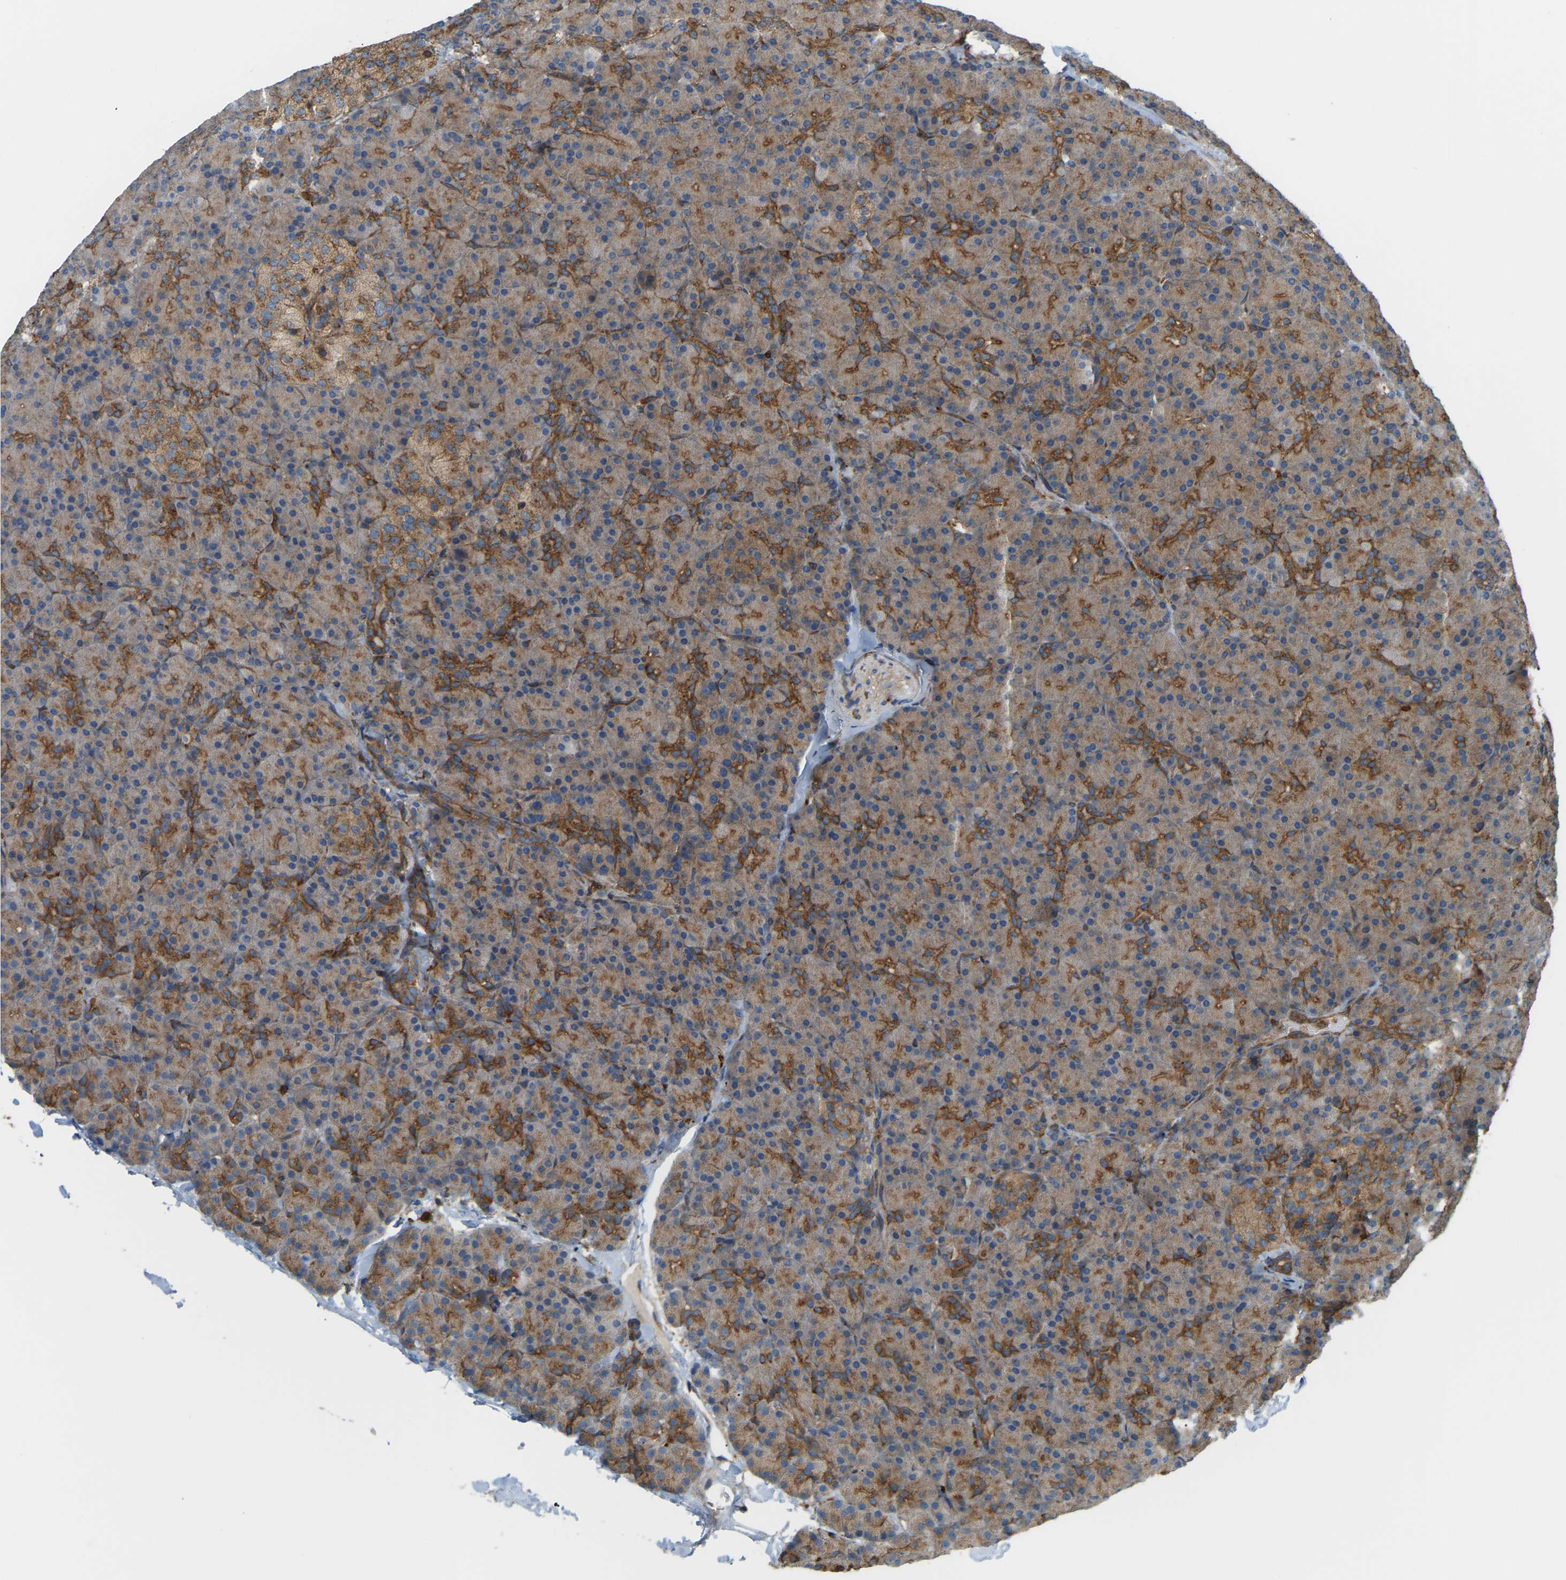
{"staining": {"intensity": "moderate", "quantity": "25%-75%", "location": "cytoplasmic/membranous"}, "tissue": "pancreas", "cell_type": "Exocrine glandular cells", "image_type": "normal", "snomed": [{"axis": "morphology", "description": "Normal tissue, NOS"}, {"axis": "topography", "description": "Pancreas"}], "caption": "Immunohistochemical staining of normal pancreas demonstrates 25%-75% levels of moderate cytoplasmic/membranous protein positivity in approximately 25%-75% of exocrine glandular cells. The protein of interest is shown in brown color, while the nuclei are stained blue.", "gene": "PICALM", "patient": {"sex": "female", "age": 43}}